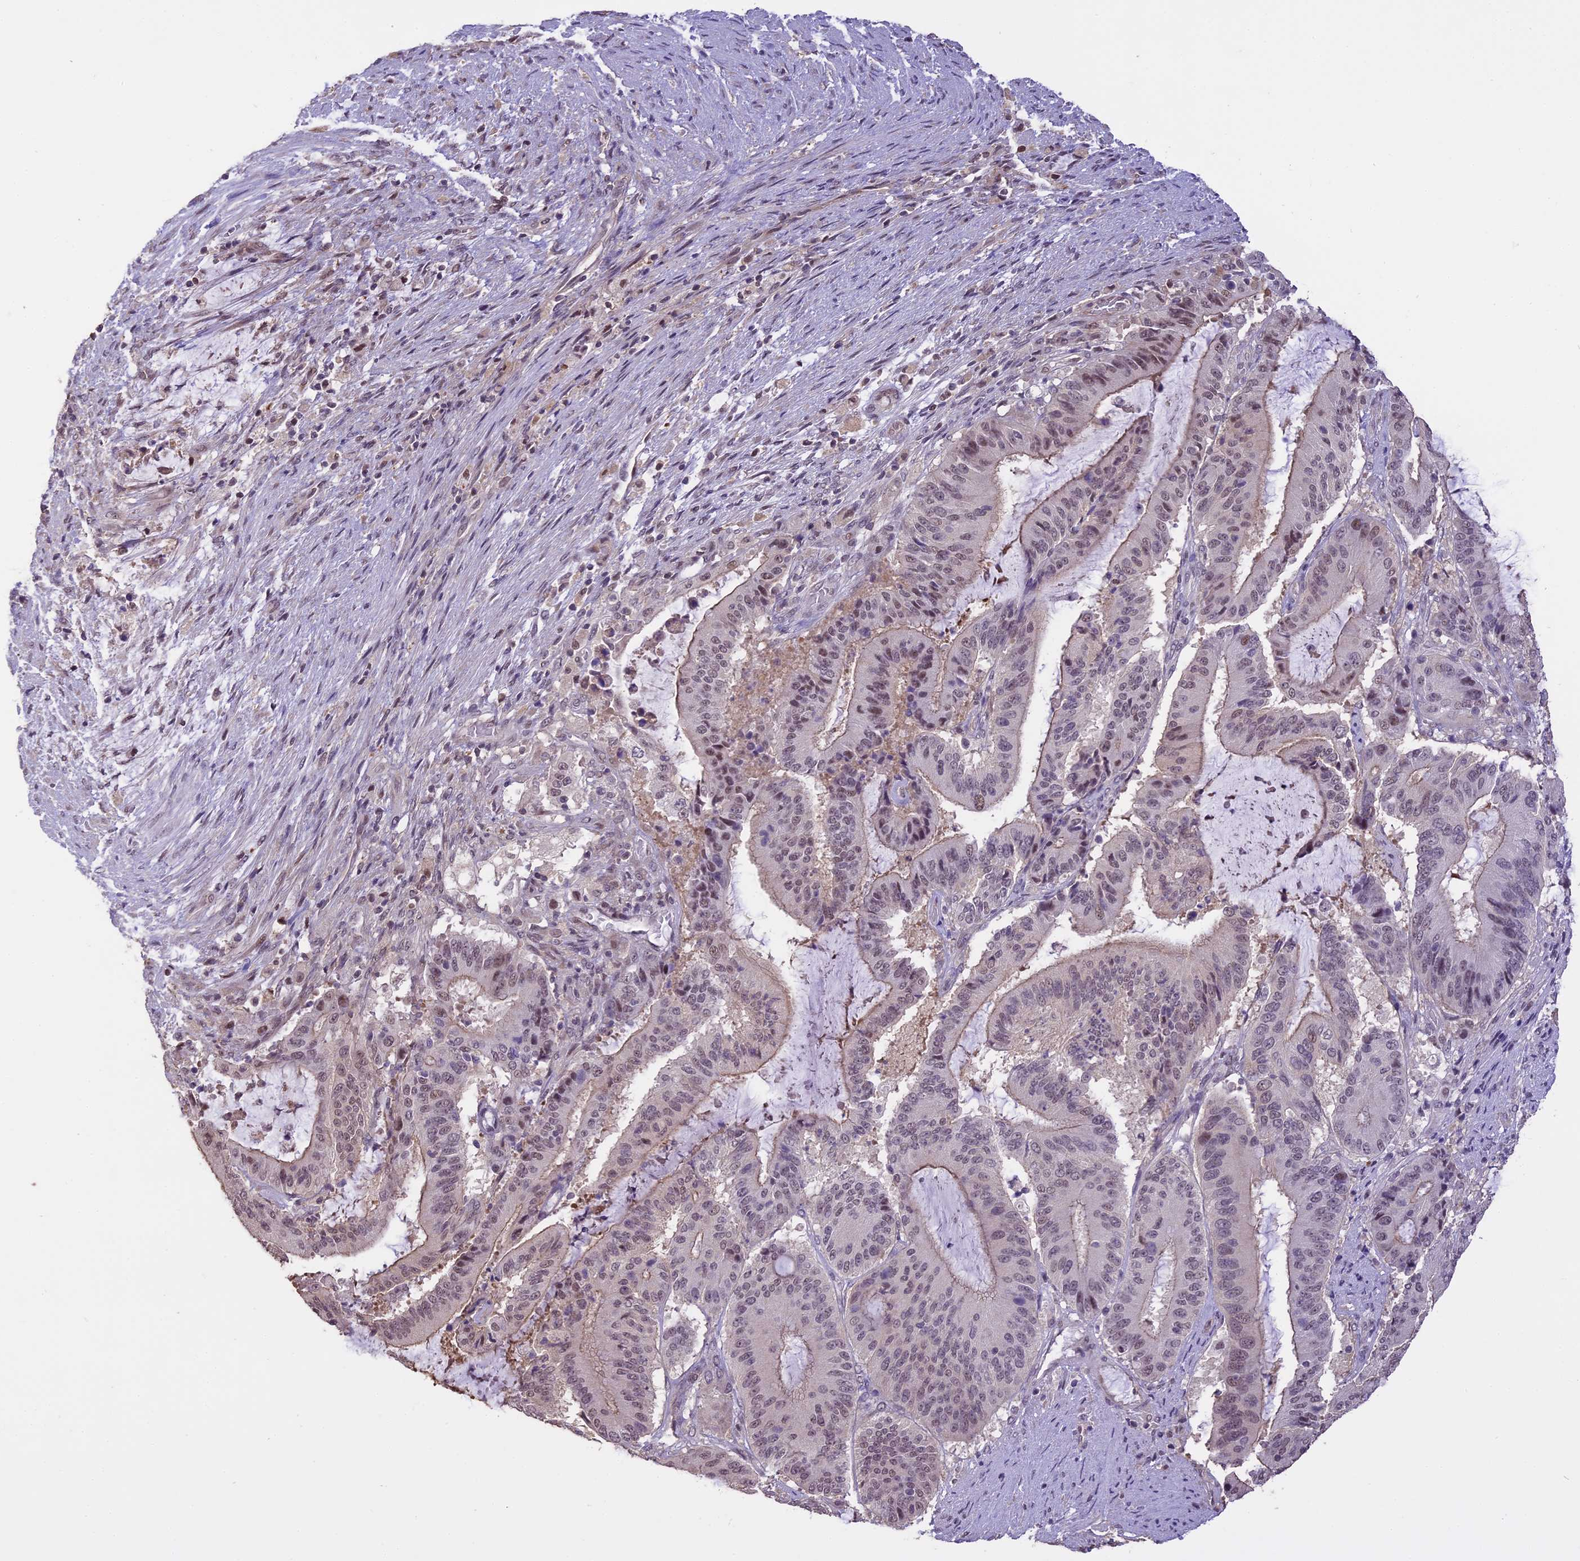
{"staining": {"intensity": "moderate", "quantity": "<25%", "location": "cytoplasmic/membranous,nuclear"}, "tissue": "liver cancer", "cell_type": "Tumor cells", "image_type": "cancer", "snomed": [{"axis": "morphology", "description": "Normal tissue, NOS"}, {"axis": "morphology", "description": "Cholangiocarcinoma"}, {"axis": "topography", "description": "Liver"}, {"axis": "topography", "description": "Peripheral nerve tissue"}], "caption": "Brown immunohistochemical staining in liver cholangiocarcinoma demonstrates moderate cytoplasmic/membranous and nuclear expression in approximately <25% of tumor cells.", "gene": "TIGD7", "patient": {"sex": "female", "age": 73}}